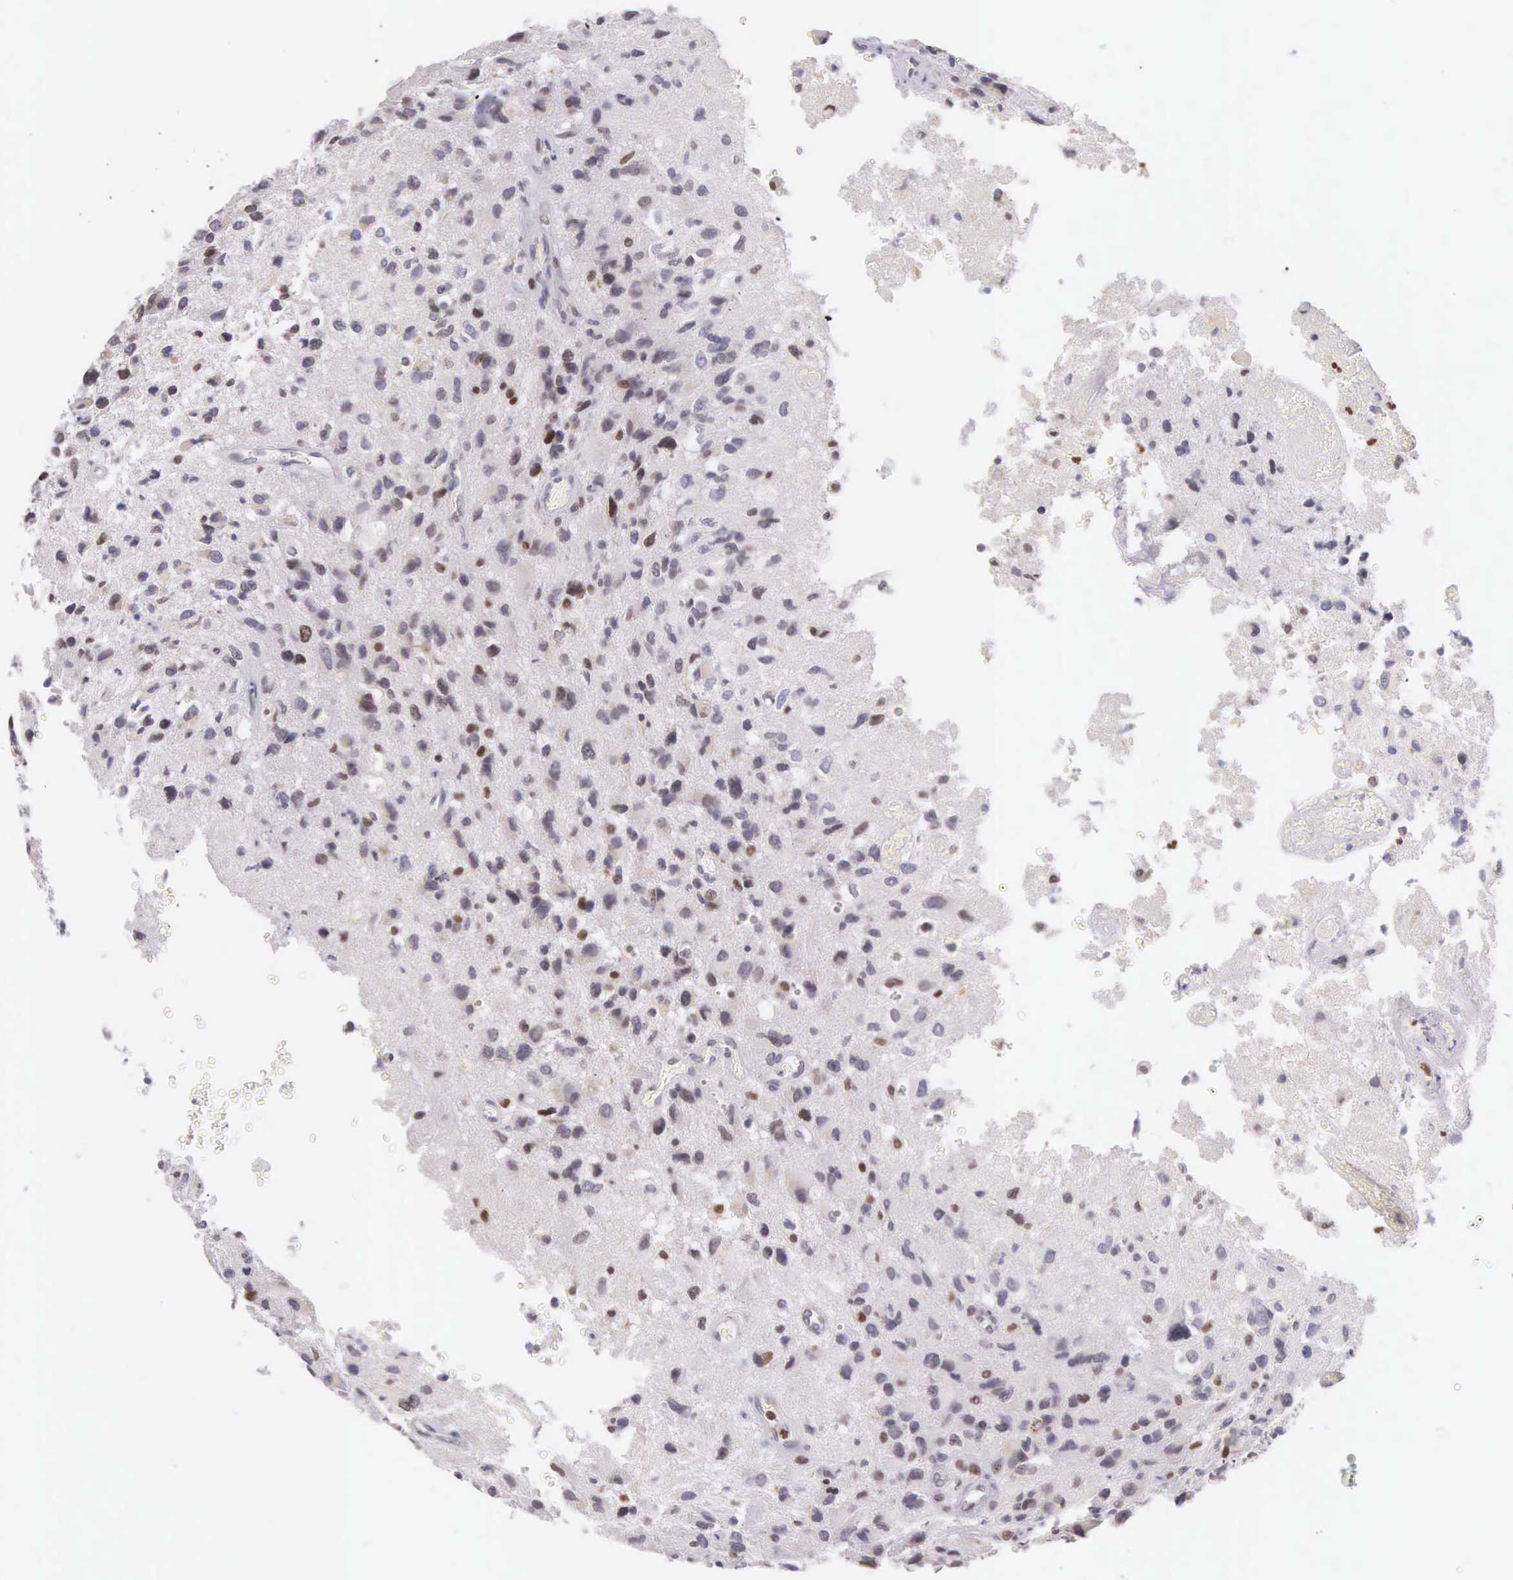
{"staining": {"intensity": "moderate", "quantity": "25%-75%", "location": "nuclear"}, "tissue": "glioma", "cell_type": "Tumor cells", "image_type": "cancer", "snomed": [{"axis": "morphology", "description": "Glioma, malignant, High grade"}, {"axis": "topography", "description": "Brain"}], "caption": "This is an image of immunohistochemistry staining of glioma, which shows moderate positivity in the nuclear of tumor cells.", "gene": "VRK1", "patient": {"sex": "male", "age": 69}}